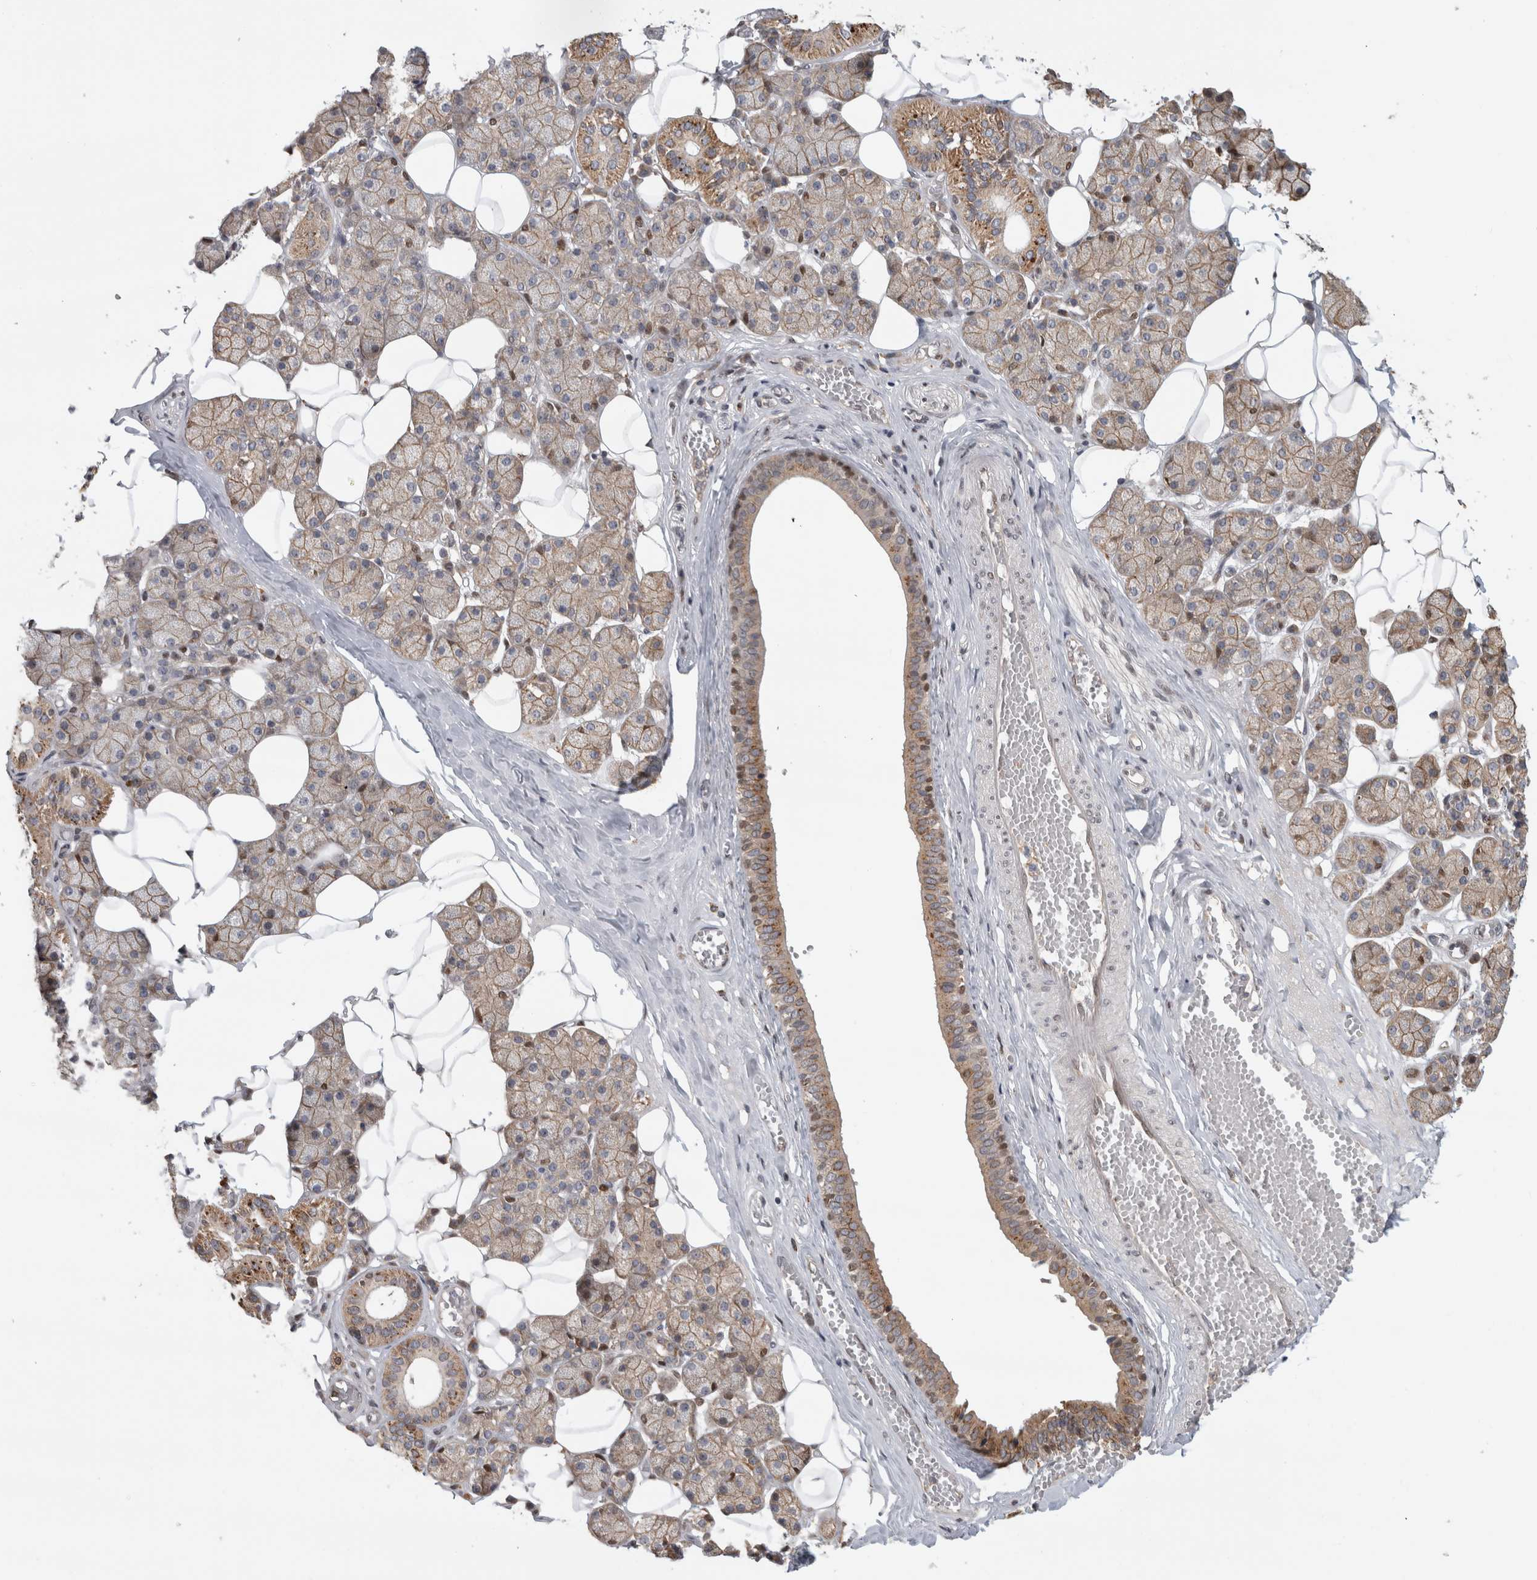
{"staining": {"intensity": "moderate", "quantity": ">75%", "location": "cytoplasmic/membranous"}, "tissue": "salivary gland", "cell_type": "Glandular cells", "image_type": "normal", "snomed": [{"axis": "morphology", "description": "Normal tissue, NOS"}, {"axis": "topography", "description": "Salivary gland"}], "caption": "A brown stain shows moderate cytoplasmic/membranous expression of a protein in glandular cells of normal salivary gland. Immunohistochemistry (ihc) stains the protein in brown and the nuclei are stained blue.", "gene": "NAB2", "patient": {"sex": "female", "age": 33}}